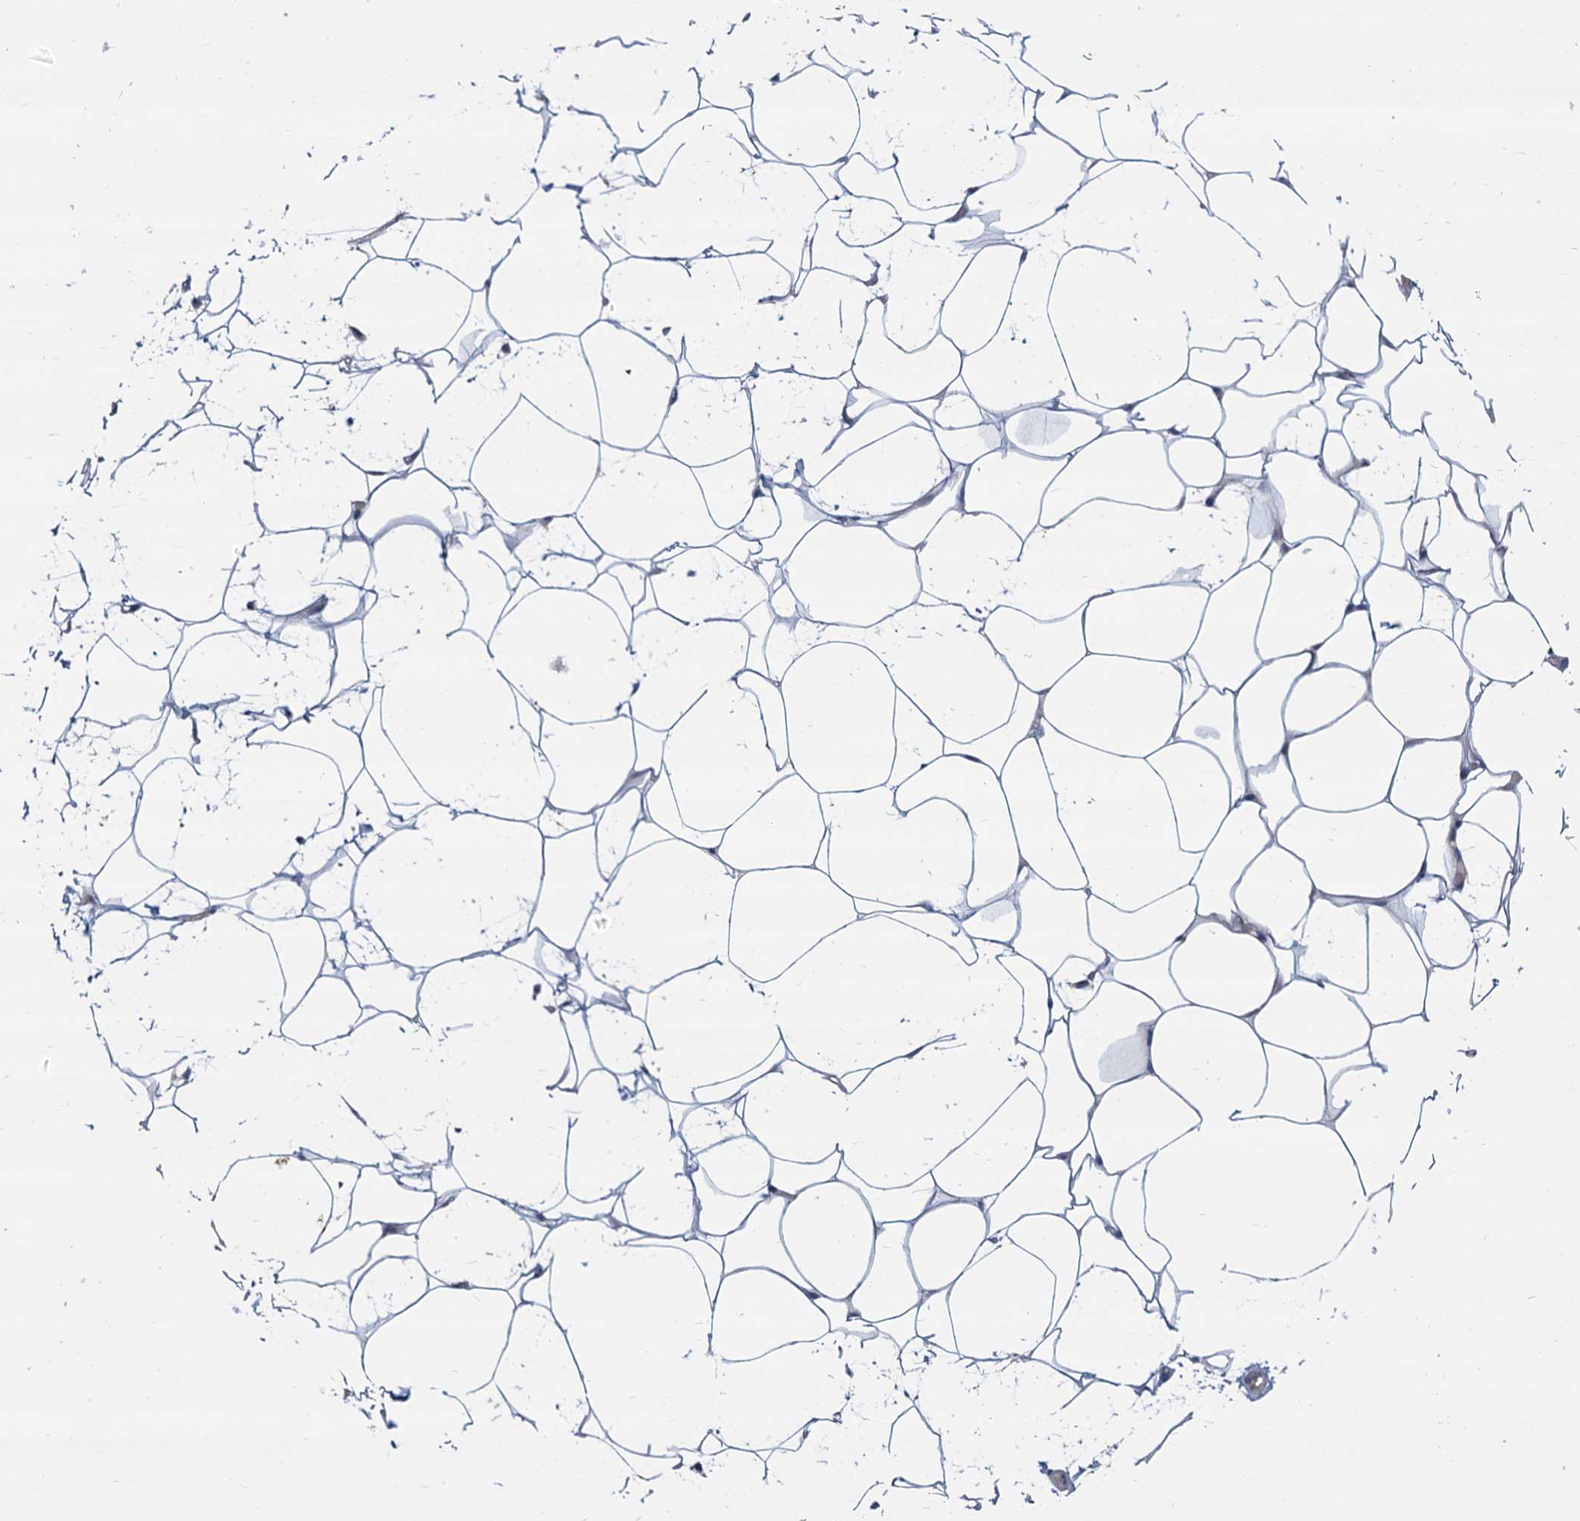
{"staining": {"intensity": "negative", "quantity": "none", "location": "none"}, "tissue": "adipose tissue", "cell_type": "Adipocytes", "image_type": "normal", "snomed": [{"axis": "morphology", "description": "Normal tissue, NOS"}, {"axis": "topography", "description": "Breast"}], "caption": "IHC of benign adipose tissue displays no positivity in adipocytes. (Brightfield microscopy of DAB IHC at high magnification).", "gene": "STAP1", "patient": {"sex": "female", "age": 26}}